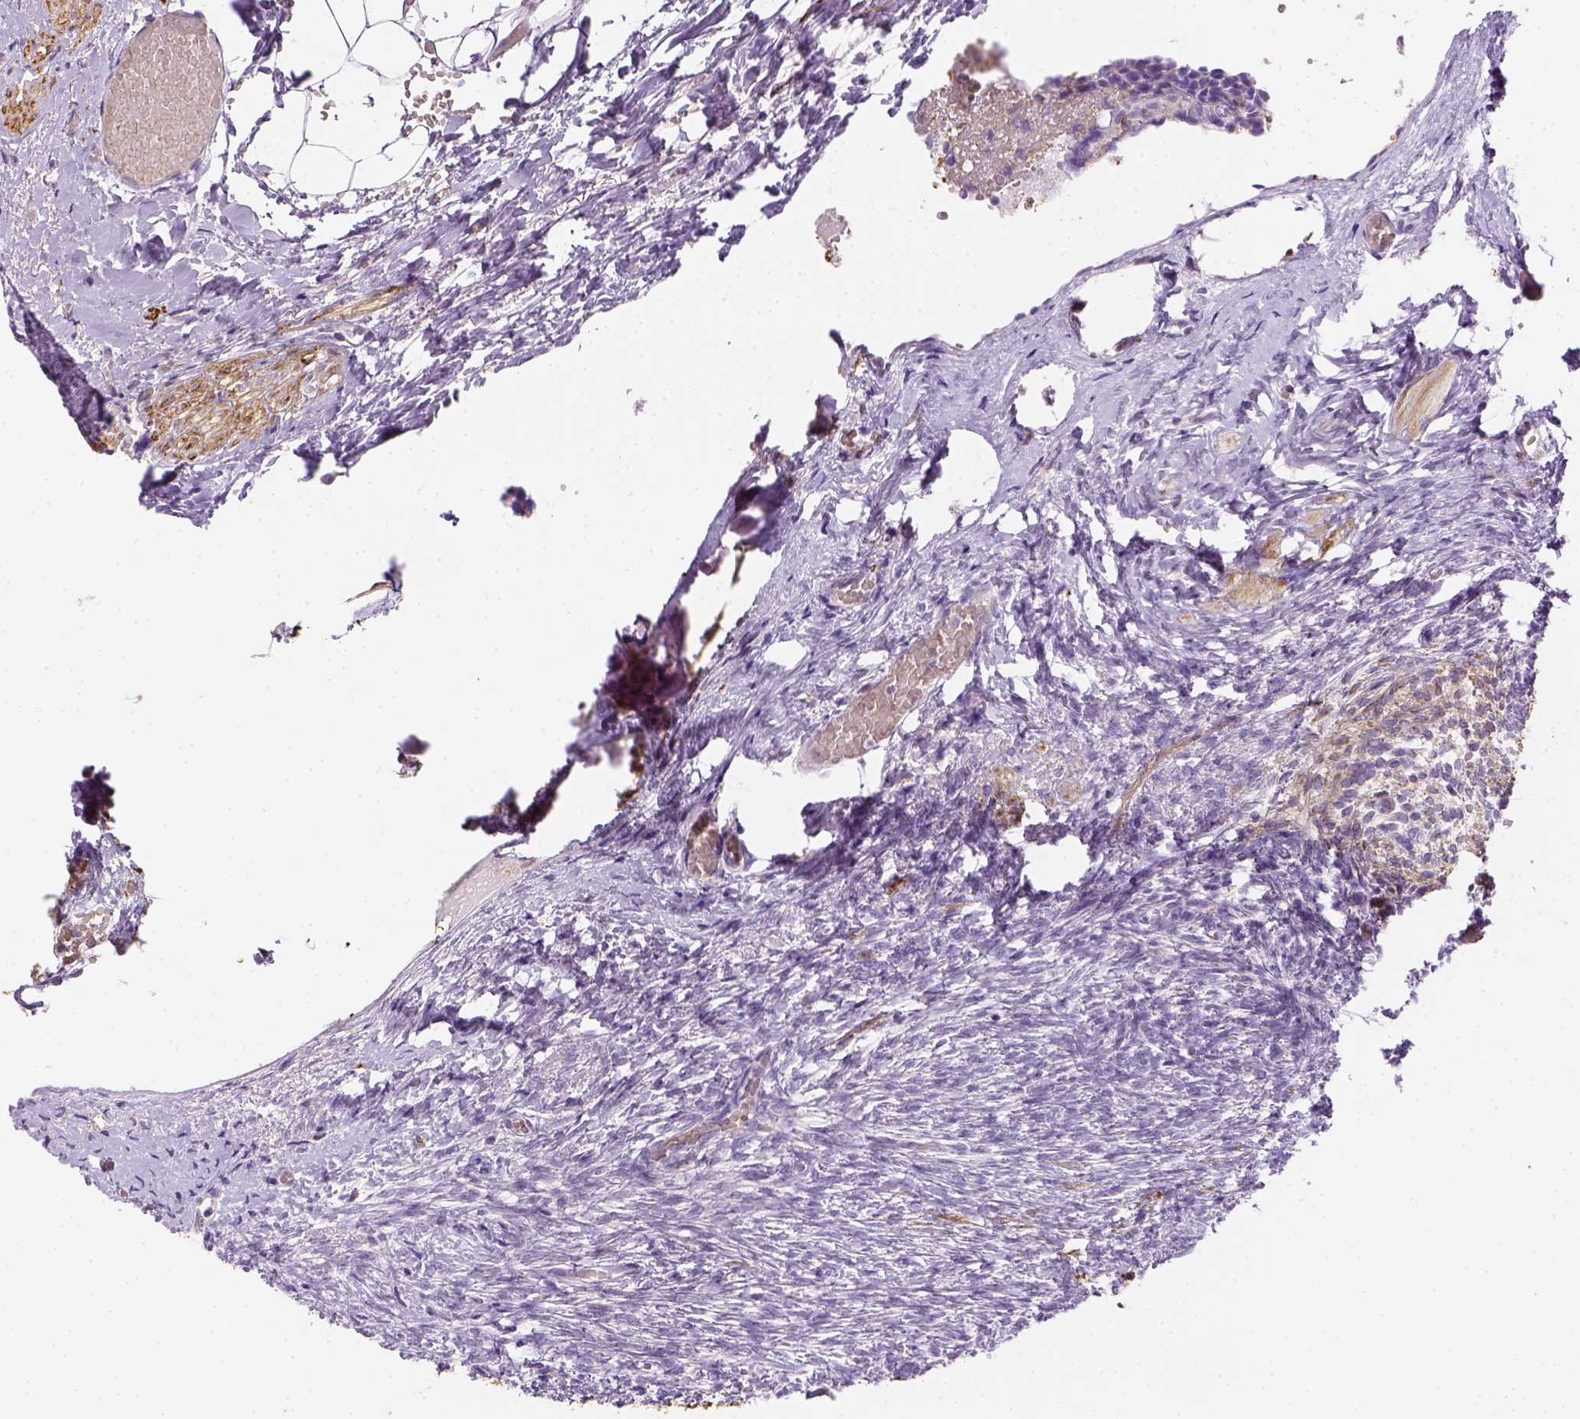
{"staining": {"intensity": "negative", "quantity": "none", "location": "none"}, "tissue": "ovary", "cell_type": "Follicle cells", "image_type": "normal", "snomed": [{"axis": "morphology", "description": "Normal tissue, NOS"}, {"axis": "topography", "description": "Ovary"}], "caption": "DAB immunohistochemical staining of unremarkable ovary demonstrates no significant positivity in follicle cells. (DAB immunohistochemistry visualized using brightfield microscopy, high magnification).", "gene": "CACNB1", "patient": {"sex": "female", "age": 46}}